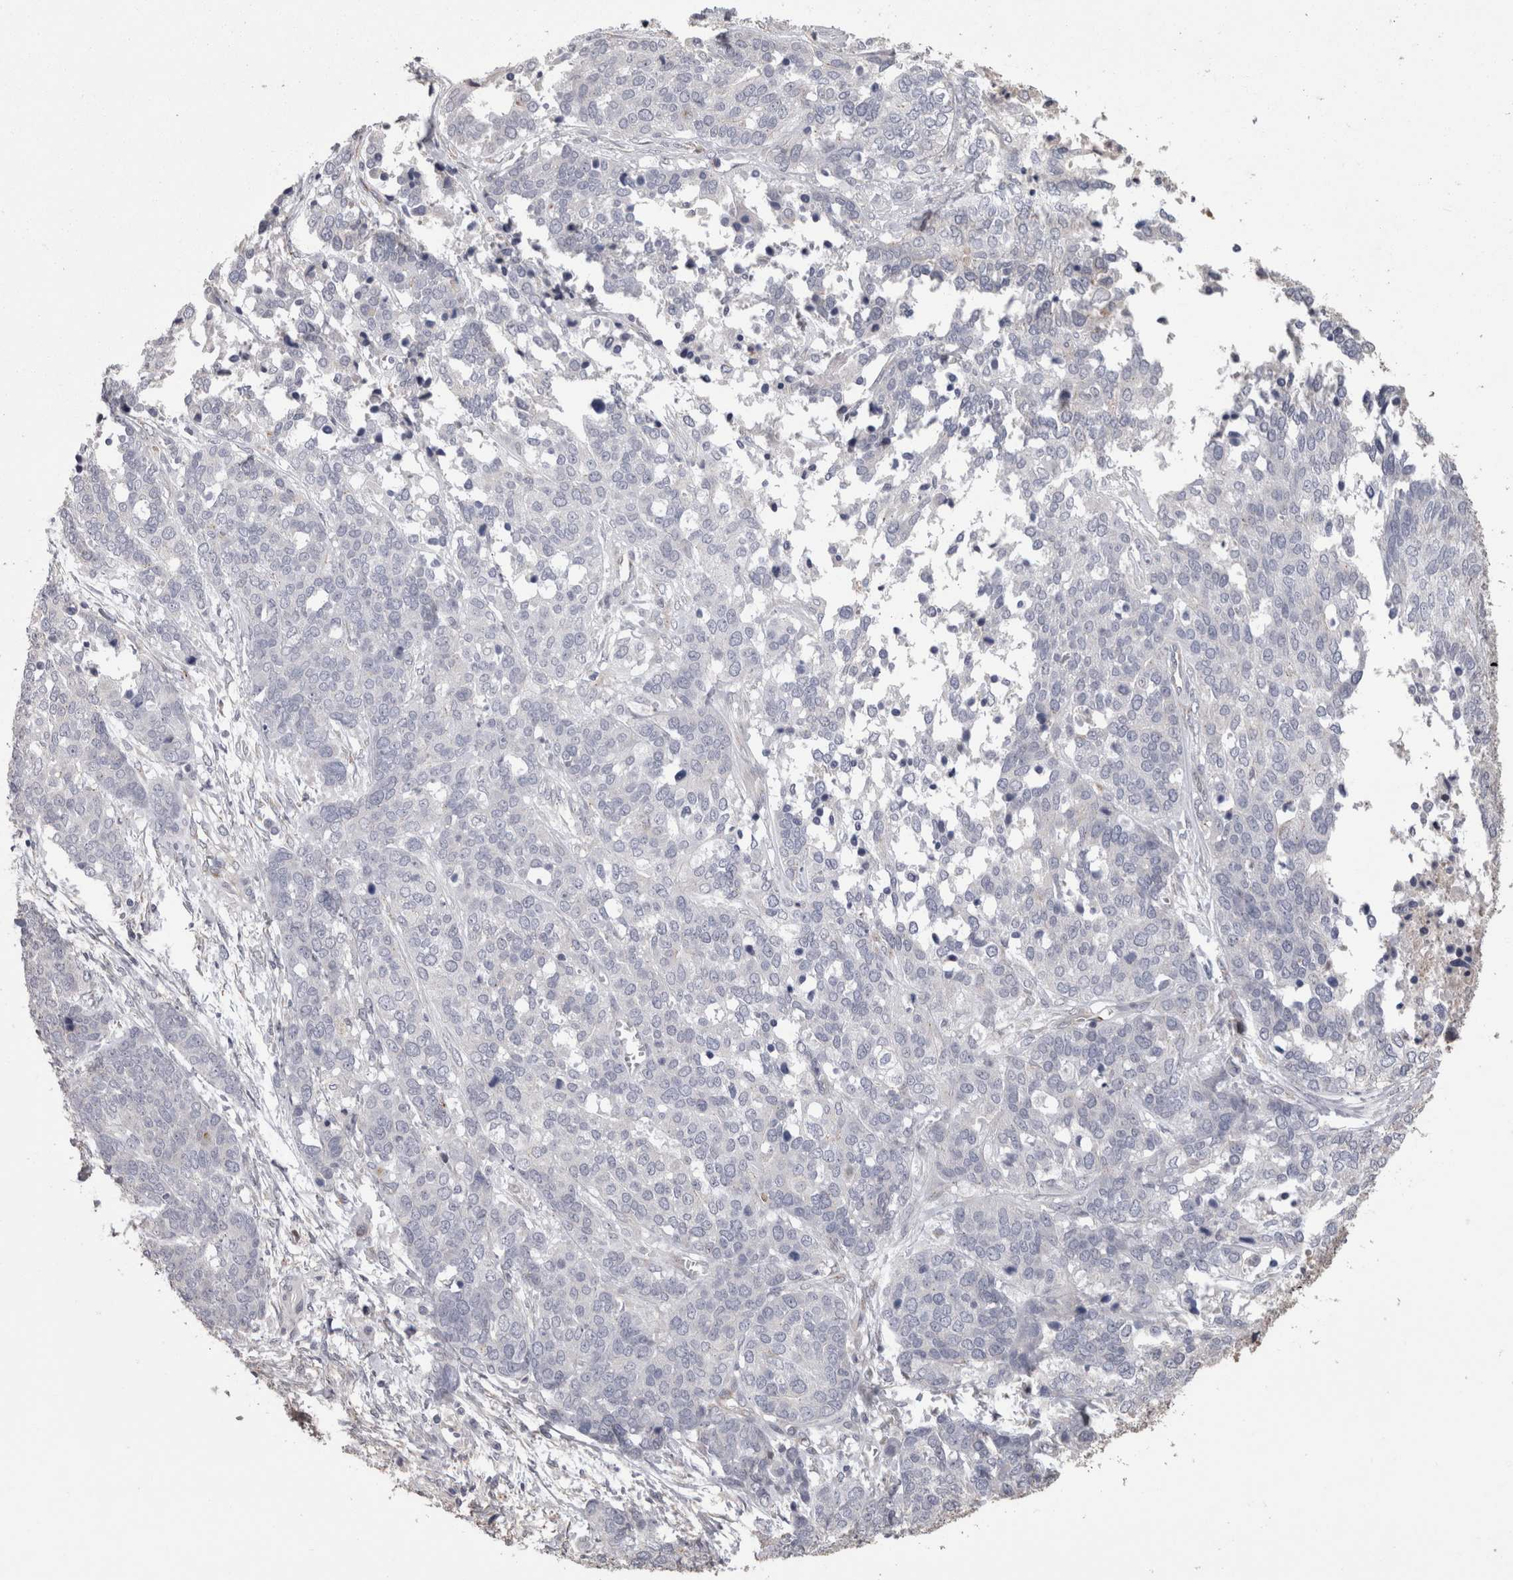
{"staining": {"intensity": "negative", "quantity": "none", "location": "none"}, "tissue": "ovarian cancer", "cell_type": "Tumor cells", "image_type": "cancer", "snomed": [{"axis": "morphology", "description": "Cystadenocarcinoma, serous, NOS"}, {"axis": "topography", "description": "Ovary"}], "caption": "This is an immunohistochemistry (IHC) micrograph of ovarian cancer. There is no expression in tumor cells.", "gene": "STC1", "patient": {"sex": "female", "age": 44}}